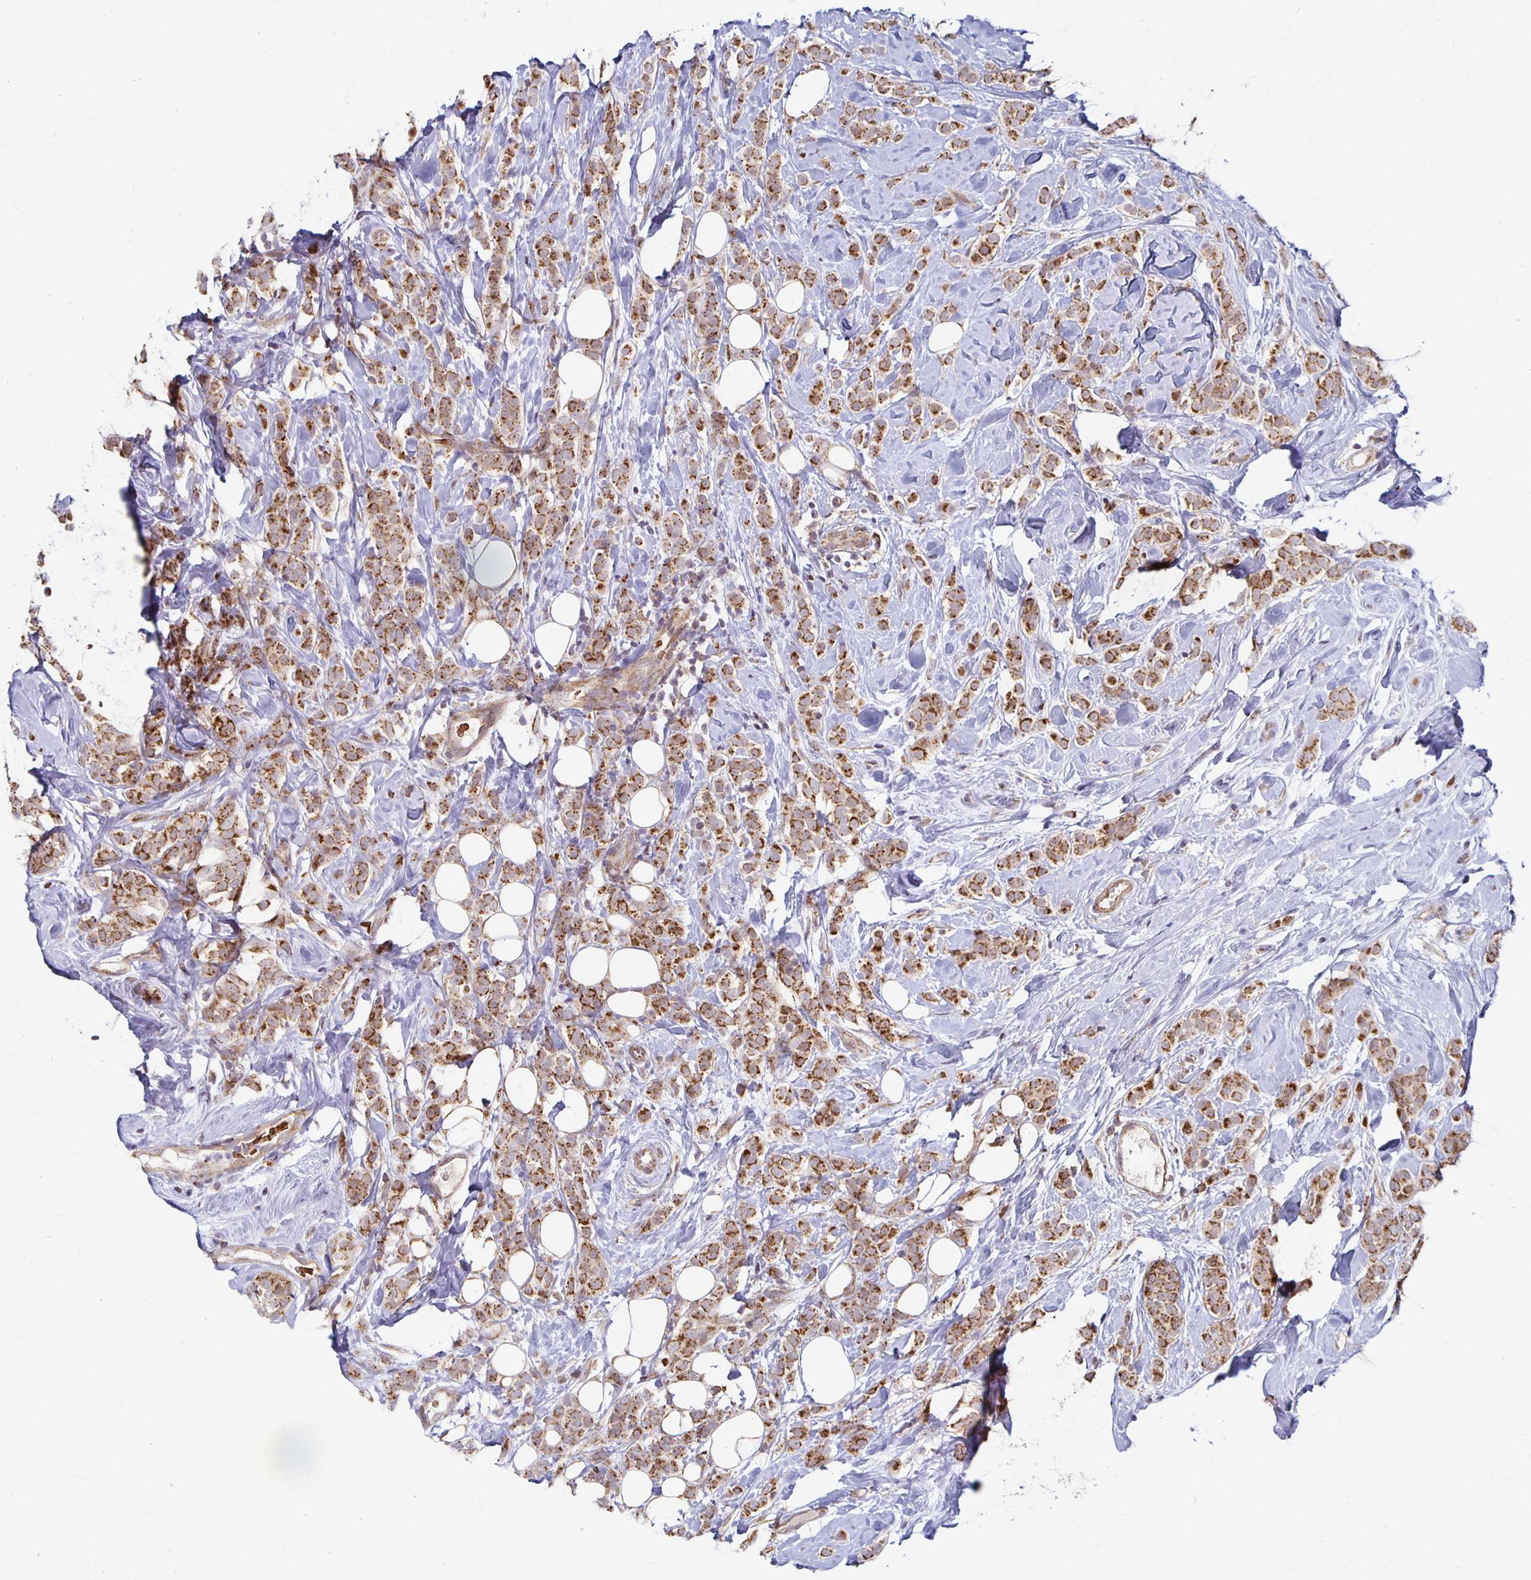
{"staining": {"intensity": "strong", "quantity": ">75%", "location": "cytoplasmic/membranous"}, "tissue": "breast cancer", "cell_type": "Tumor cells", "image_type": "cancer", "snomed": [{"axis": "morphology", "description": "Lobular carcinoma"}, {"axis": "topography", "description": "Breast"}], "caption": "IHC (DAB) staining of human breast cancer (lobular carcinoma) reveals strong cytoplasmic/membranous protein staining in approximately >75% of tumor cells. (IHC, brightfield microscopy, high magnification).", "gene": "MRPL28", "patient": {"sex": "female", "age": 49}}